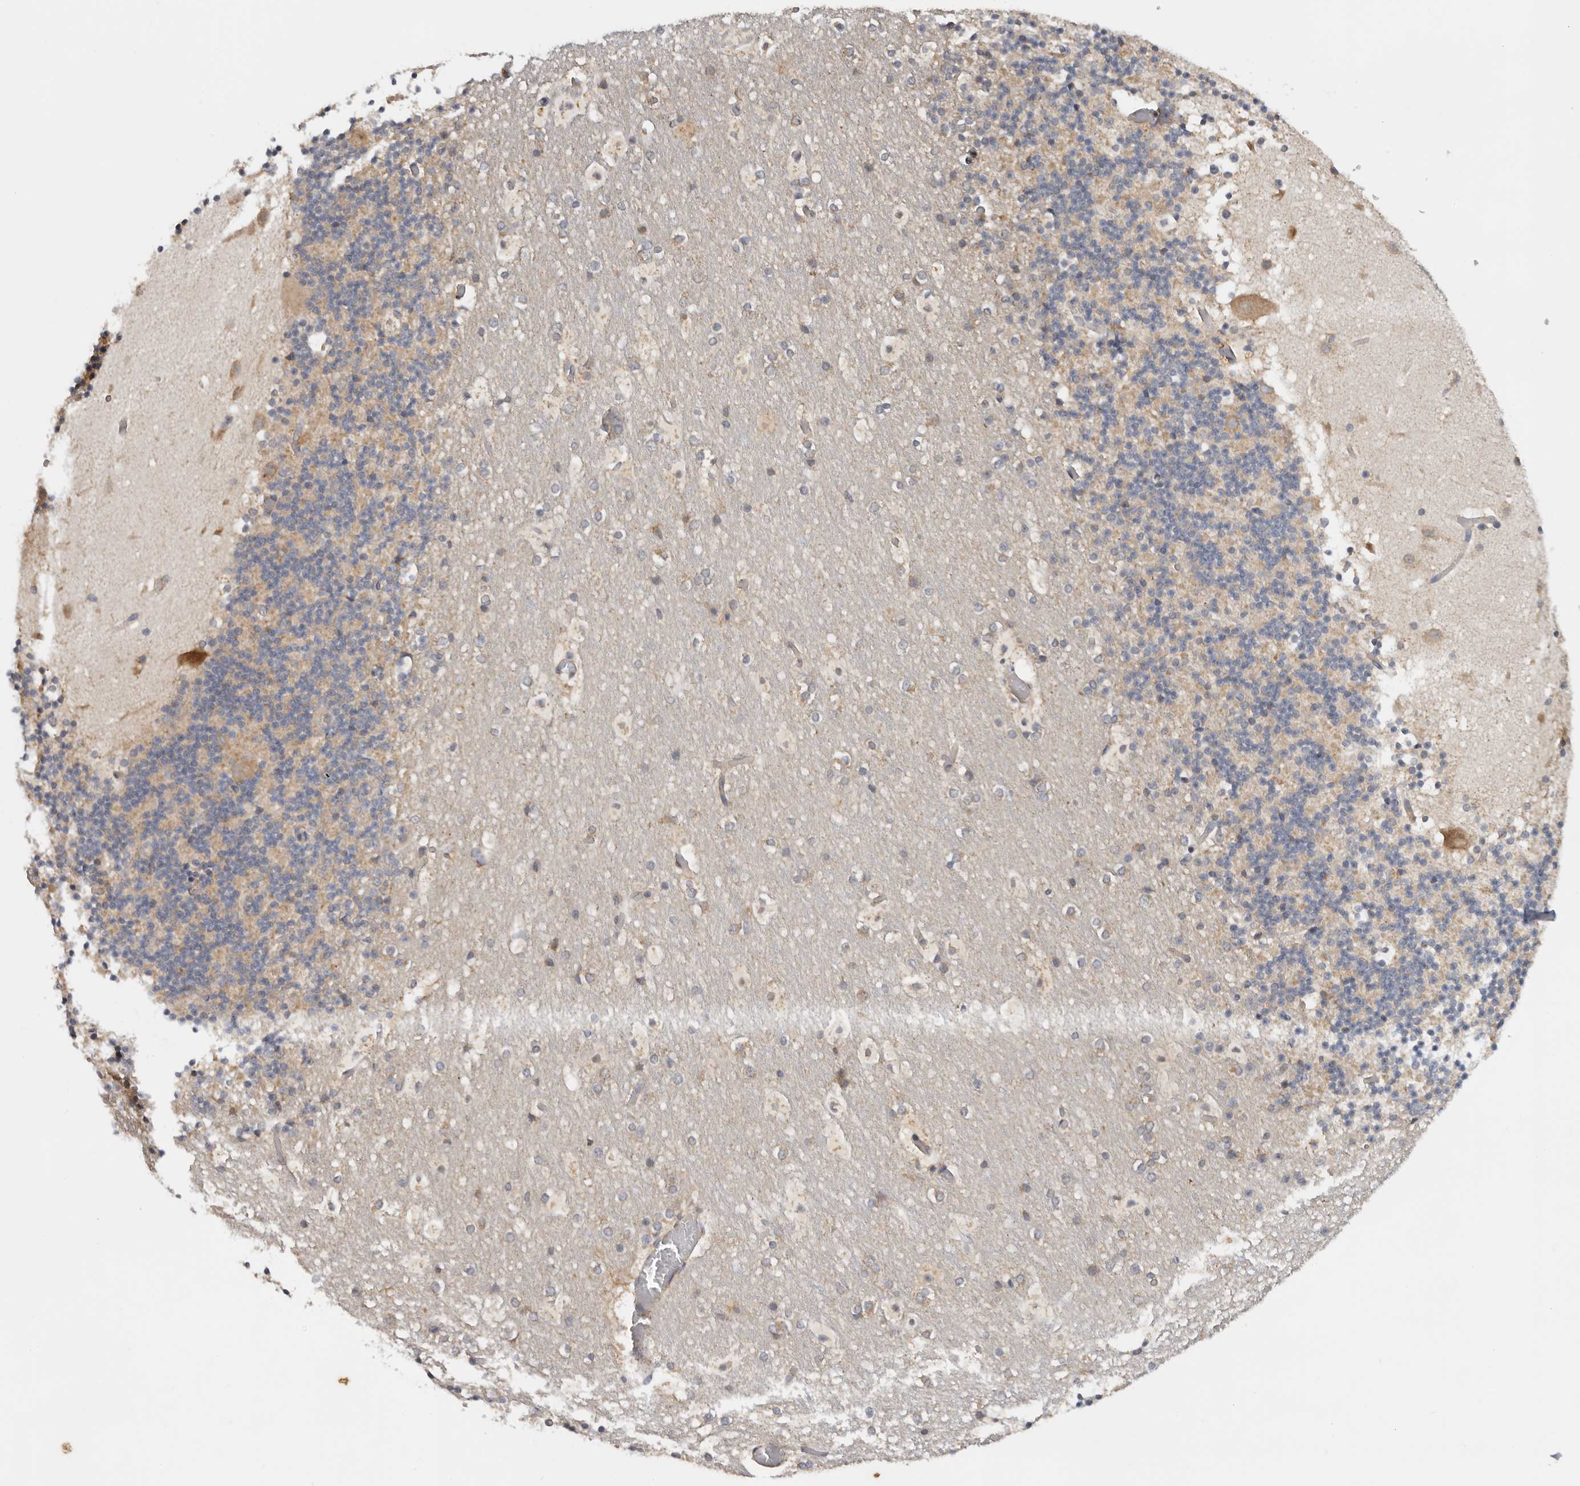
{"staining": {"intensity": "weak", "quantity": "25%-75%", "location": "cytoplasmic/membranous"}, "tissue": "cerebellum", "cell_type": "Cells in granular layer", "image_type": "normal", "snomed": [{"axis": "morphology", "description": "Normal tissue, NOS"}, {"axis": "topography", "description": "Cerebellum"}], "caption": "Immunohistochemistry (IHC) staining of benign cerebellum, which reveals low levels of weak cytoplasmic/membranous staining in about 25%-75% of cells in granular layer indicating weak cytoplasmic/membranous protein staining. The staining was performed using DAB (3,3'-diaminobenzidine) (brown) for protein detection and nuclei were counterstained in hematoxylin (blue).", "gene": "PPP1R42", "patient": {"sex": "male", "age": 57}}